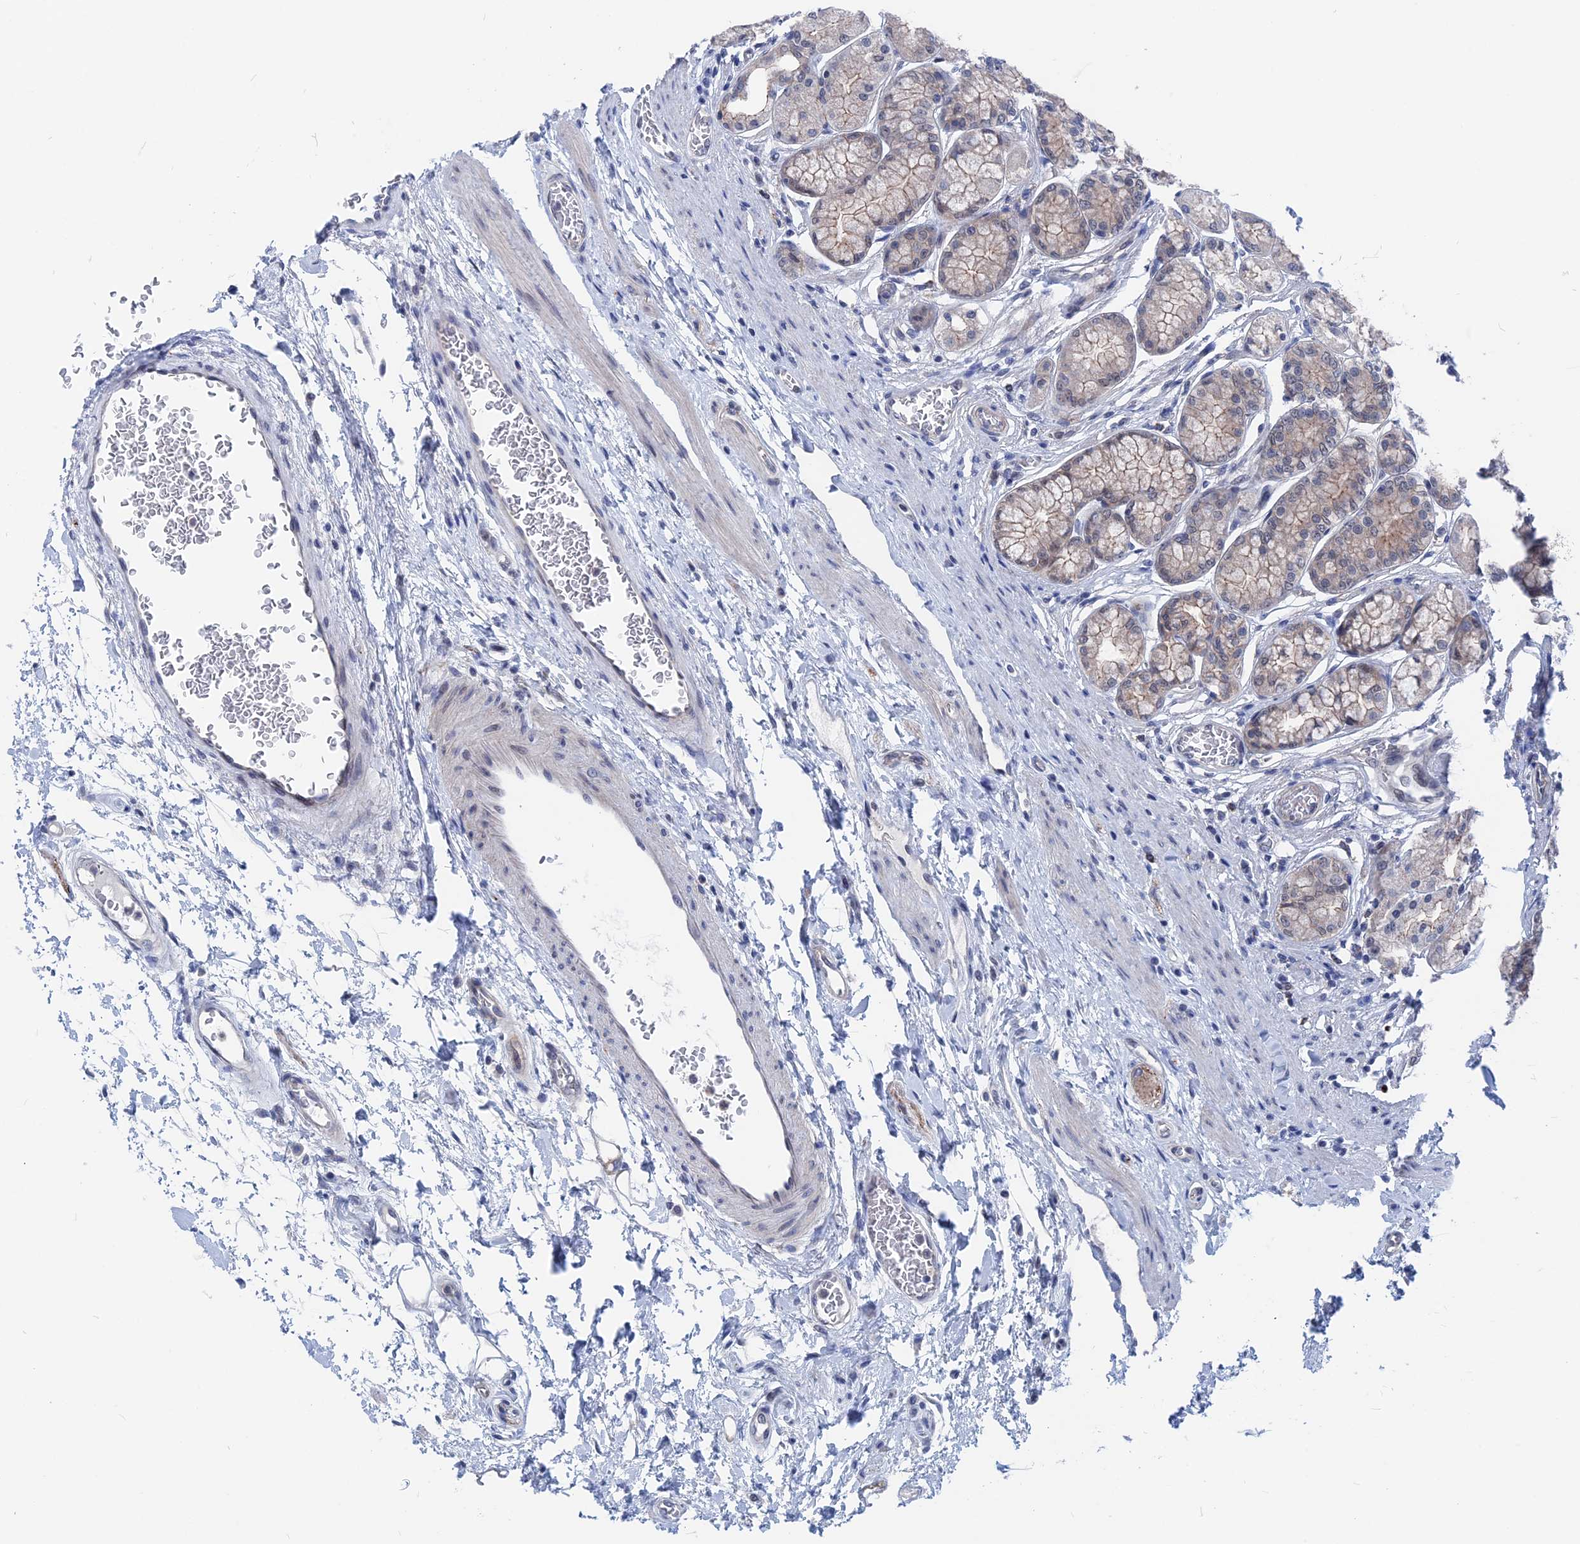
{"staining": {"intensity": "moderate", "quantity": "25%-75%", "location": "cytoplasmic/membranous"}, "tissue": "stomach", "cell_type": "Glandular cells", "image_type": "normal", "snomed": [{"axis": "morphology", "description": "Normal tissue, NOS"}, {"axis": "morphology", "description": "Adenocarcinoma, NOS"}, {"axis": "morphology", "description": "Adenocarcinoma, High grade"}, {"axis": "topography", "description": "Stomach, upper"}, {"axis": "topography", "description": "Stomach"}], "caption": "Human stomach stained for a protein (brown) shows moderate cytoplasmic/membranous positive expression in approximately 25%-75% of glandular cells.", "gene": "MARCHF3", "patient": {"sex": "female", "age": 65}}